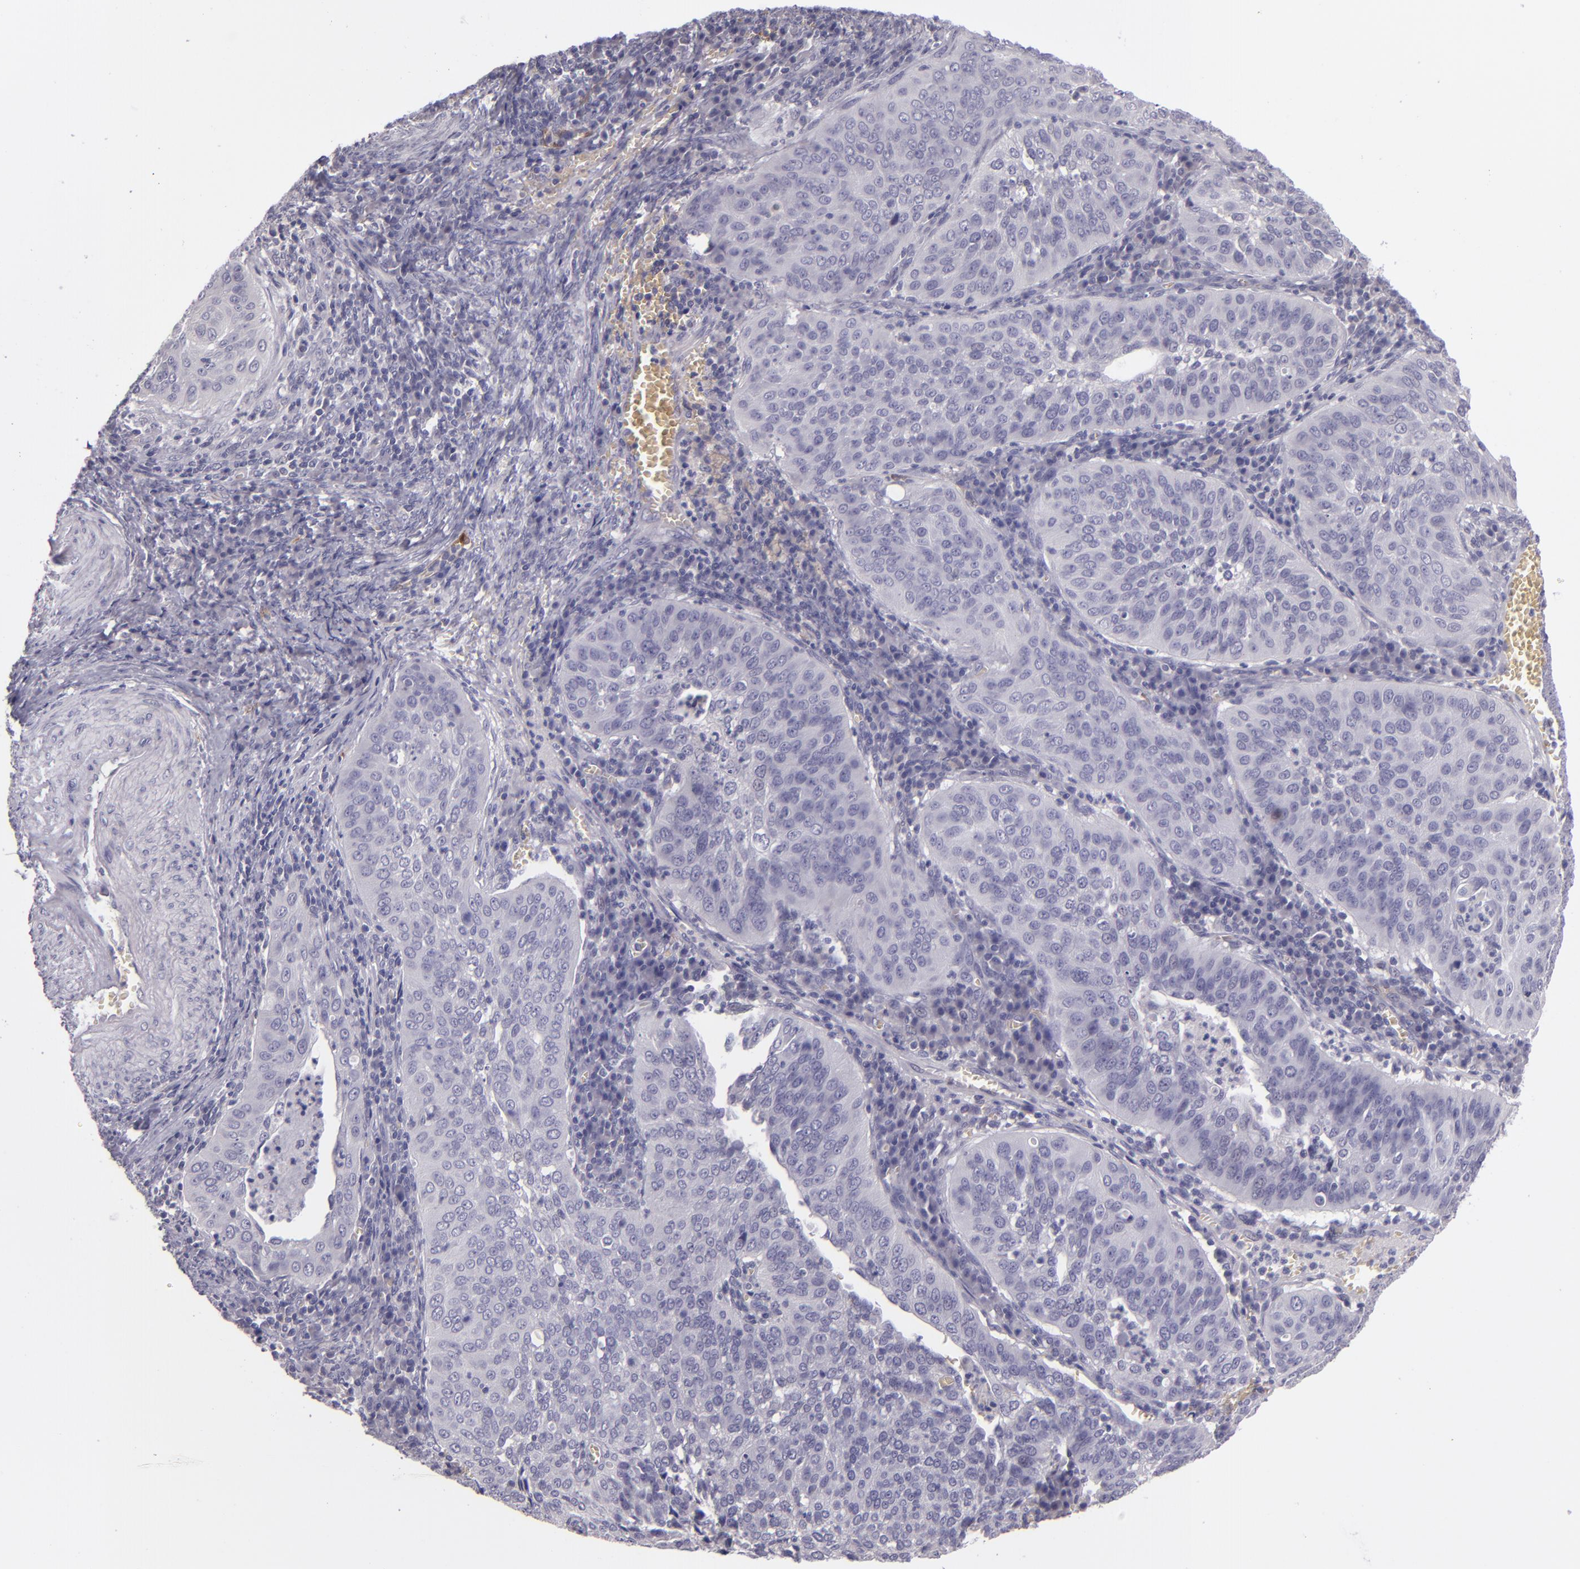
{"staining": {"intensity": "negative", "quantity": "none", "location": "none"}, "tissue": "cervical cancer", "cell_type": "Tumor cells", "image_type": "cancer", "snomed": [{"axis": "morphology", "description": "Squamous cell carcinoma, NOS"}, {"axis": "topography", "description": "Cervix"}], "caption": "Micrograph shows no significant protein positivity in tumor cells of cervical cancer (squamous cell carcinoma).", "gene": "SNCB", "patient": {"sex": "female", "age": 39}}